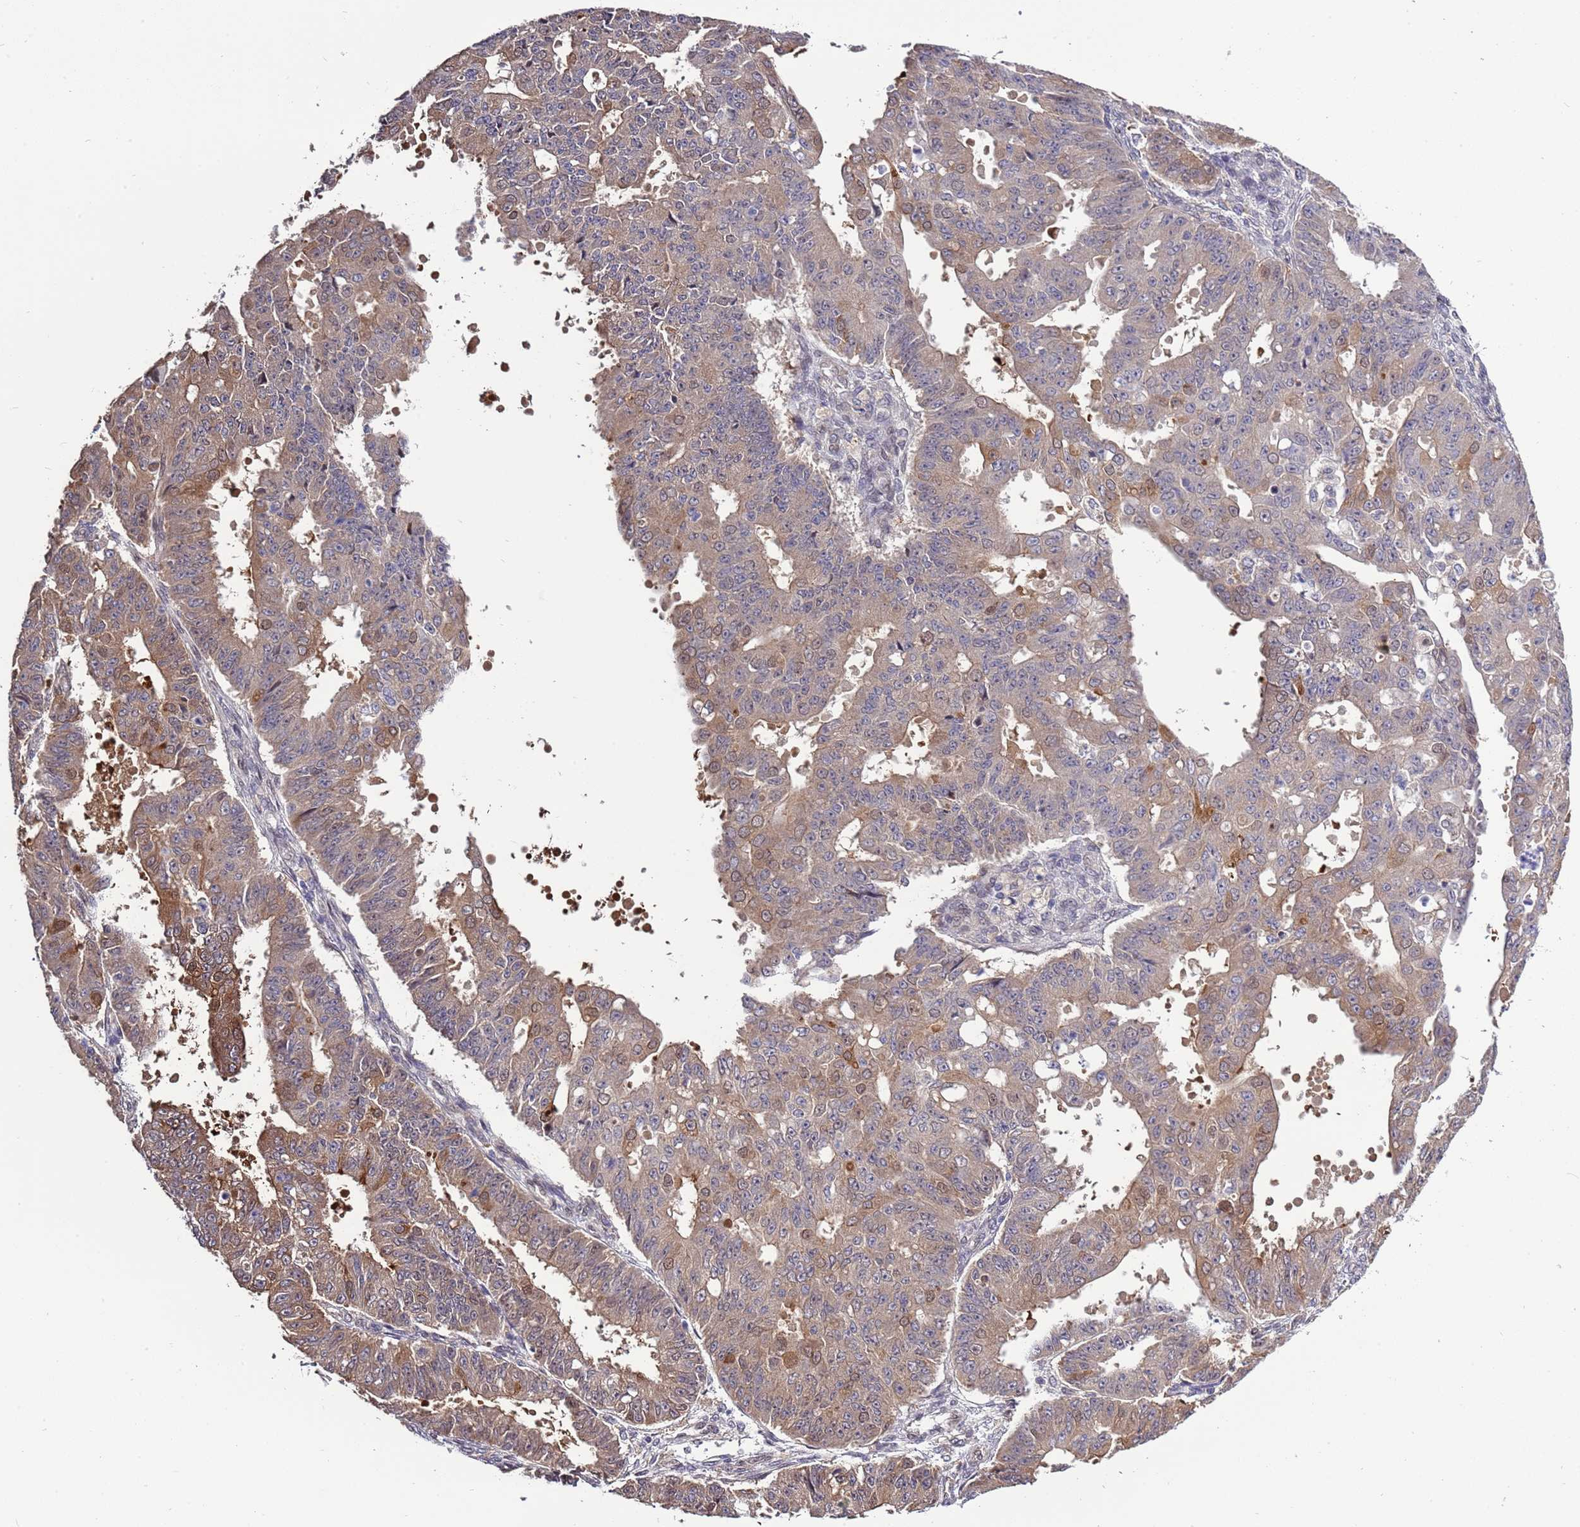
{"staining": {"intensity": "moderate", "quantity": "<25%", "location": "cytoplasmic/membranous,nuclear"}, "tissue": "ovarian cancer", "cell_type": "Tumor cells", "image_type": "cancer", "snomed": [{"axis": "morphology", "description": "Carcinoma, endometroid"}, {"axis": "topography", "description": "Appendix"}, {"axis": "topography", "description": "Ovary"}], "caption": "The immunohistochemical stain labels moderate cytoplasmic/membranous and nuclear expression in tumor cells of ovarian cancer tissue.", "gene": "ZNF665", "patient": {"sex": "female", "age": 42}}